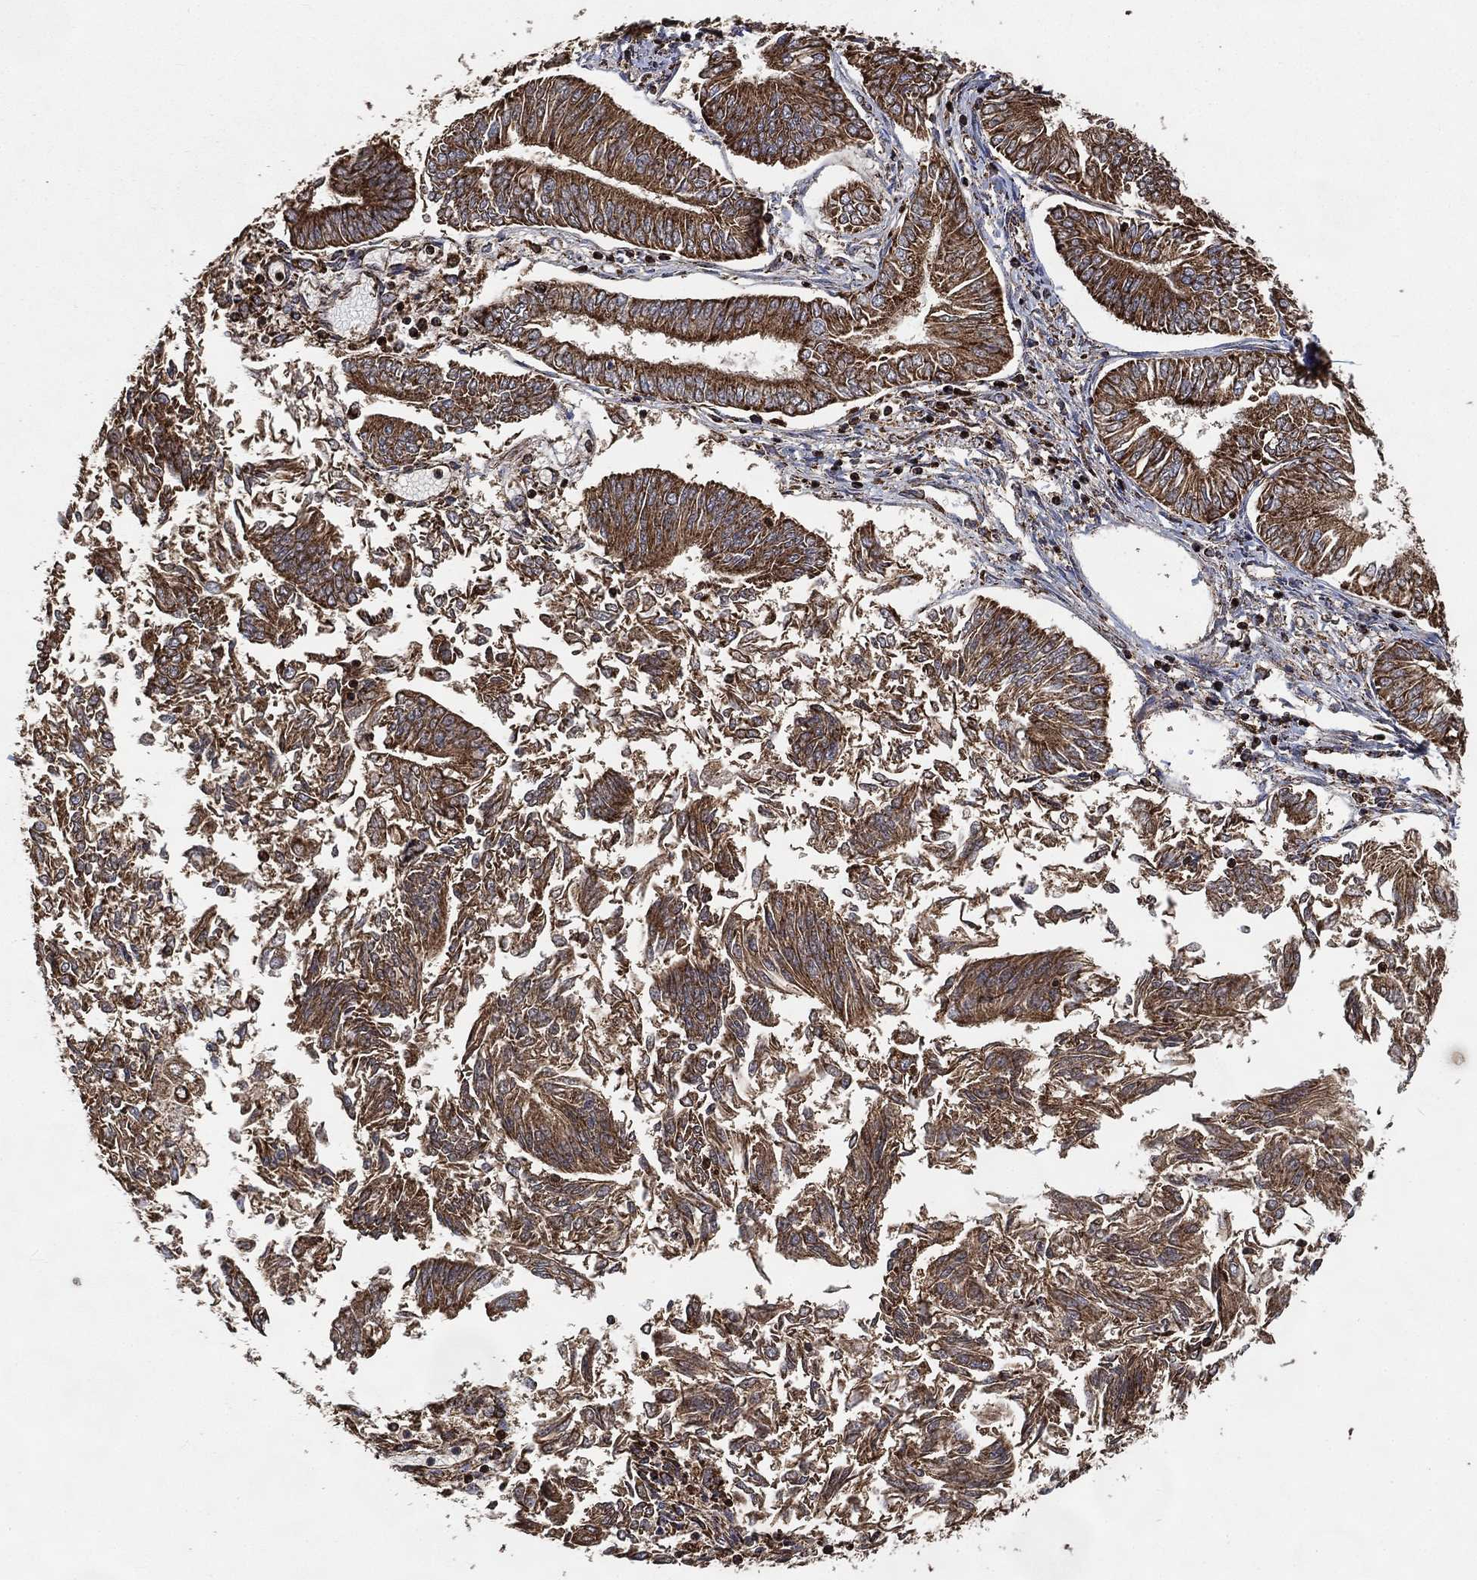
{"staining": {"intensity": "strong", "quantity": ">75%", "location": "cytoplasmic/membranous"}, "tissue": "endometrial cancer", "cell_type": "Tumor cells", "image_type": "cancer", "snomed": [{"axis": "morphology", "description": "Adenocarcinoma, NOS"}, {"axis": "topography", "description": "Endometrium"}], "caption": "Immunohistochemical staining of endometrial cancer shows strong cytoplasmic/membranous protein positivity in approximately >75% of tumor cells.", "gene": "SLC38A7", "patient": {"sex": "female", "age": 58}}